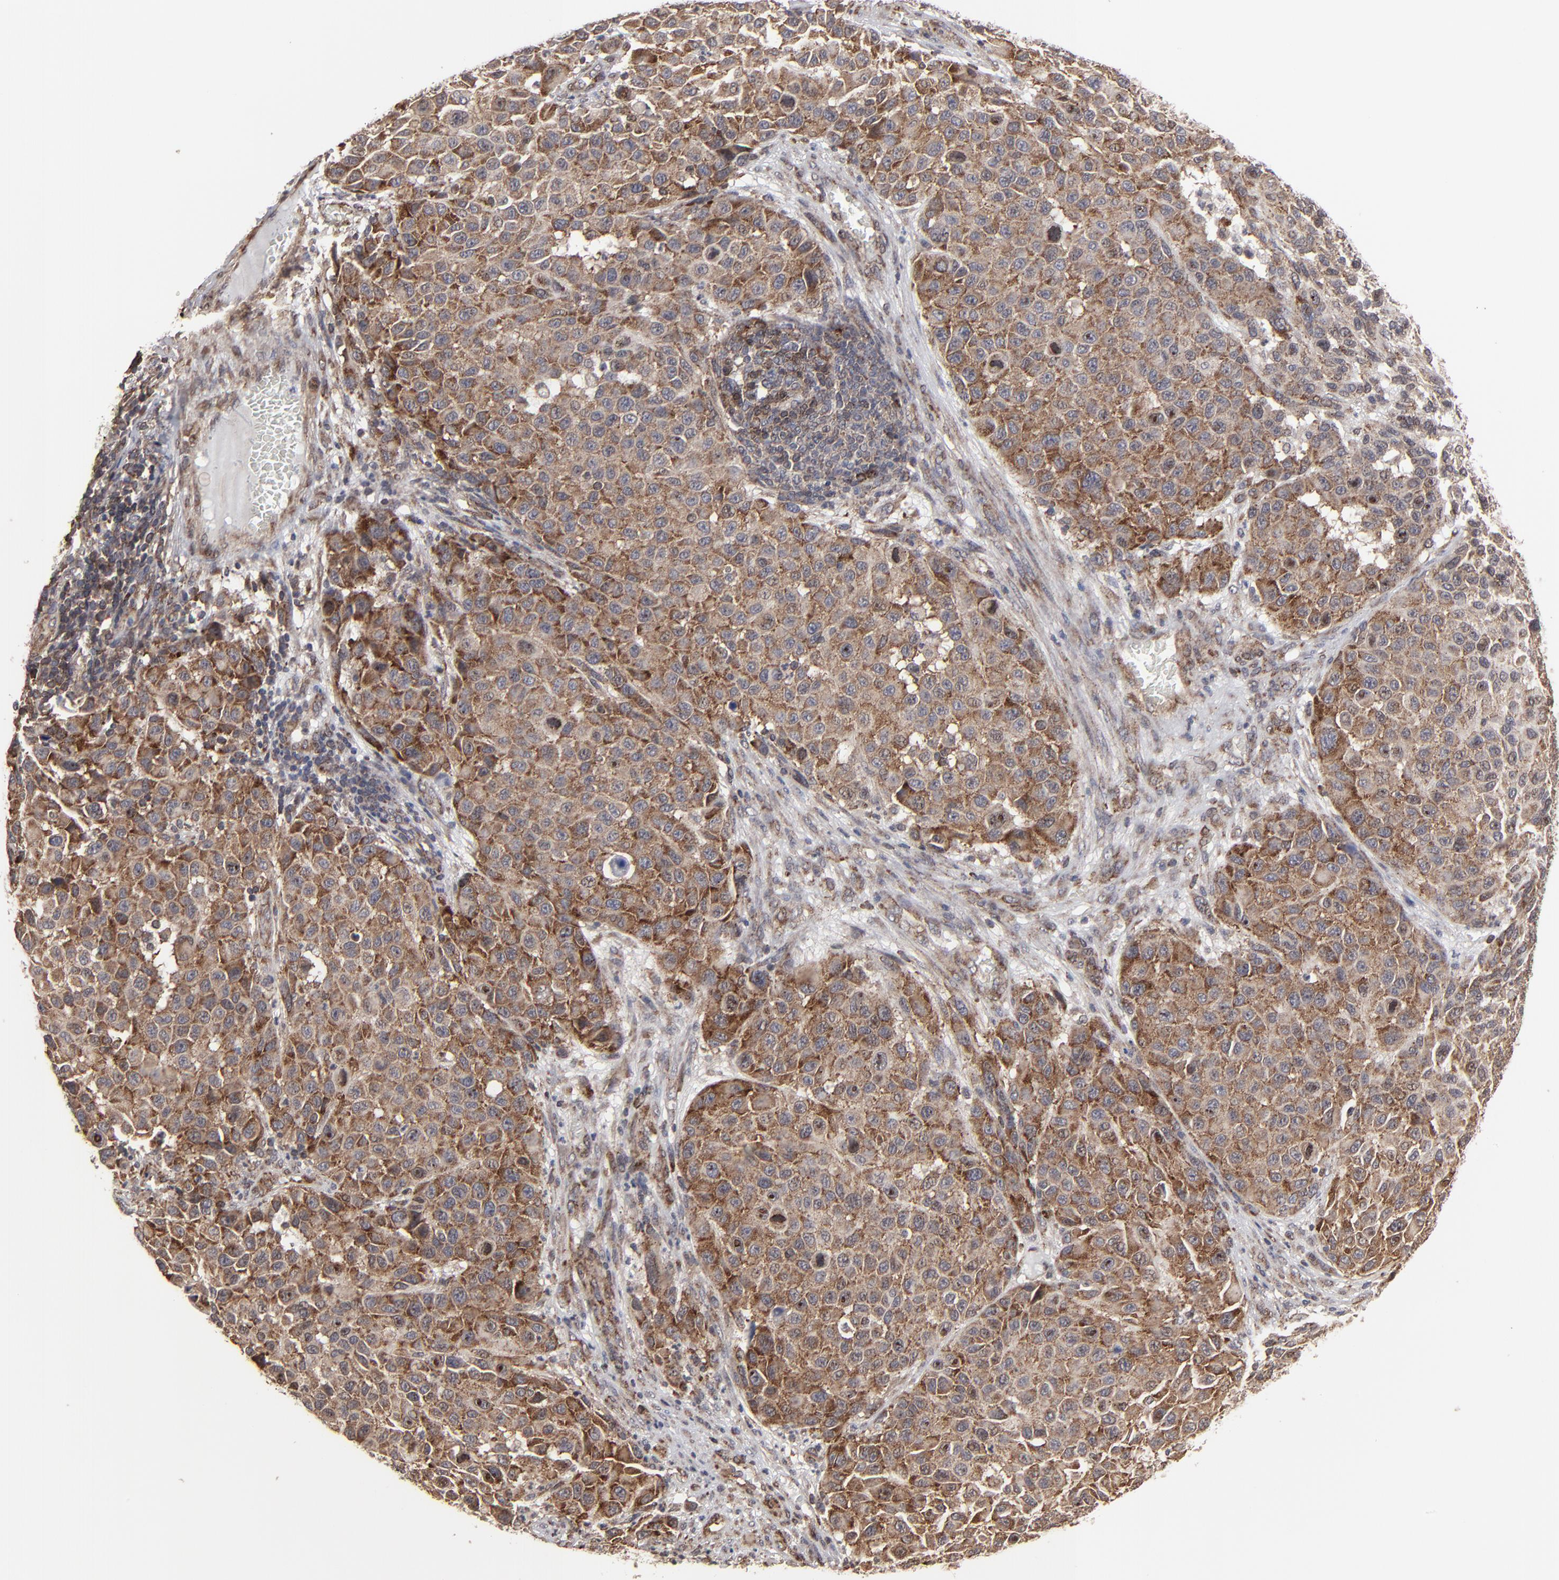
{"staining": {"intensity": "strong", "quantity": ">75%", "location": "cytoplasmic/membranous,nuclear"}, "tissue": "melanoma", "cell_type": "Tumor cells", "image_type": "cancer", "snomed": [{"axis": "morphology", "description": "Malignant melanoma, Metastatic site"}, {"axis": "topography", "description": "Lymph node"}], "caption": "The immunohistochemical stain shows strong cytoplasmic/membranous and nuclear staining in tumor cells of melanoma tissue.", "gene": "KIAA2026", "patient": {"sex": "male", "age": 61}}